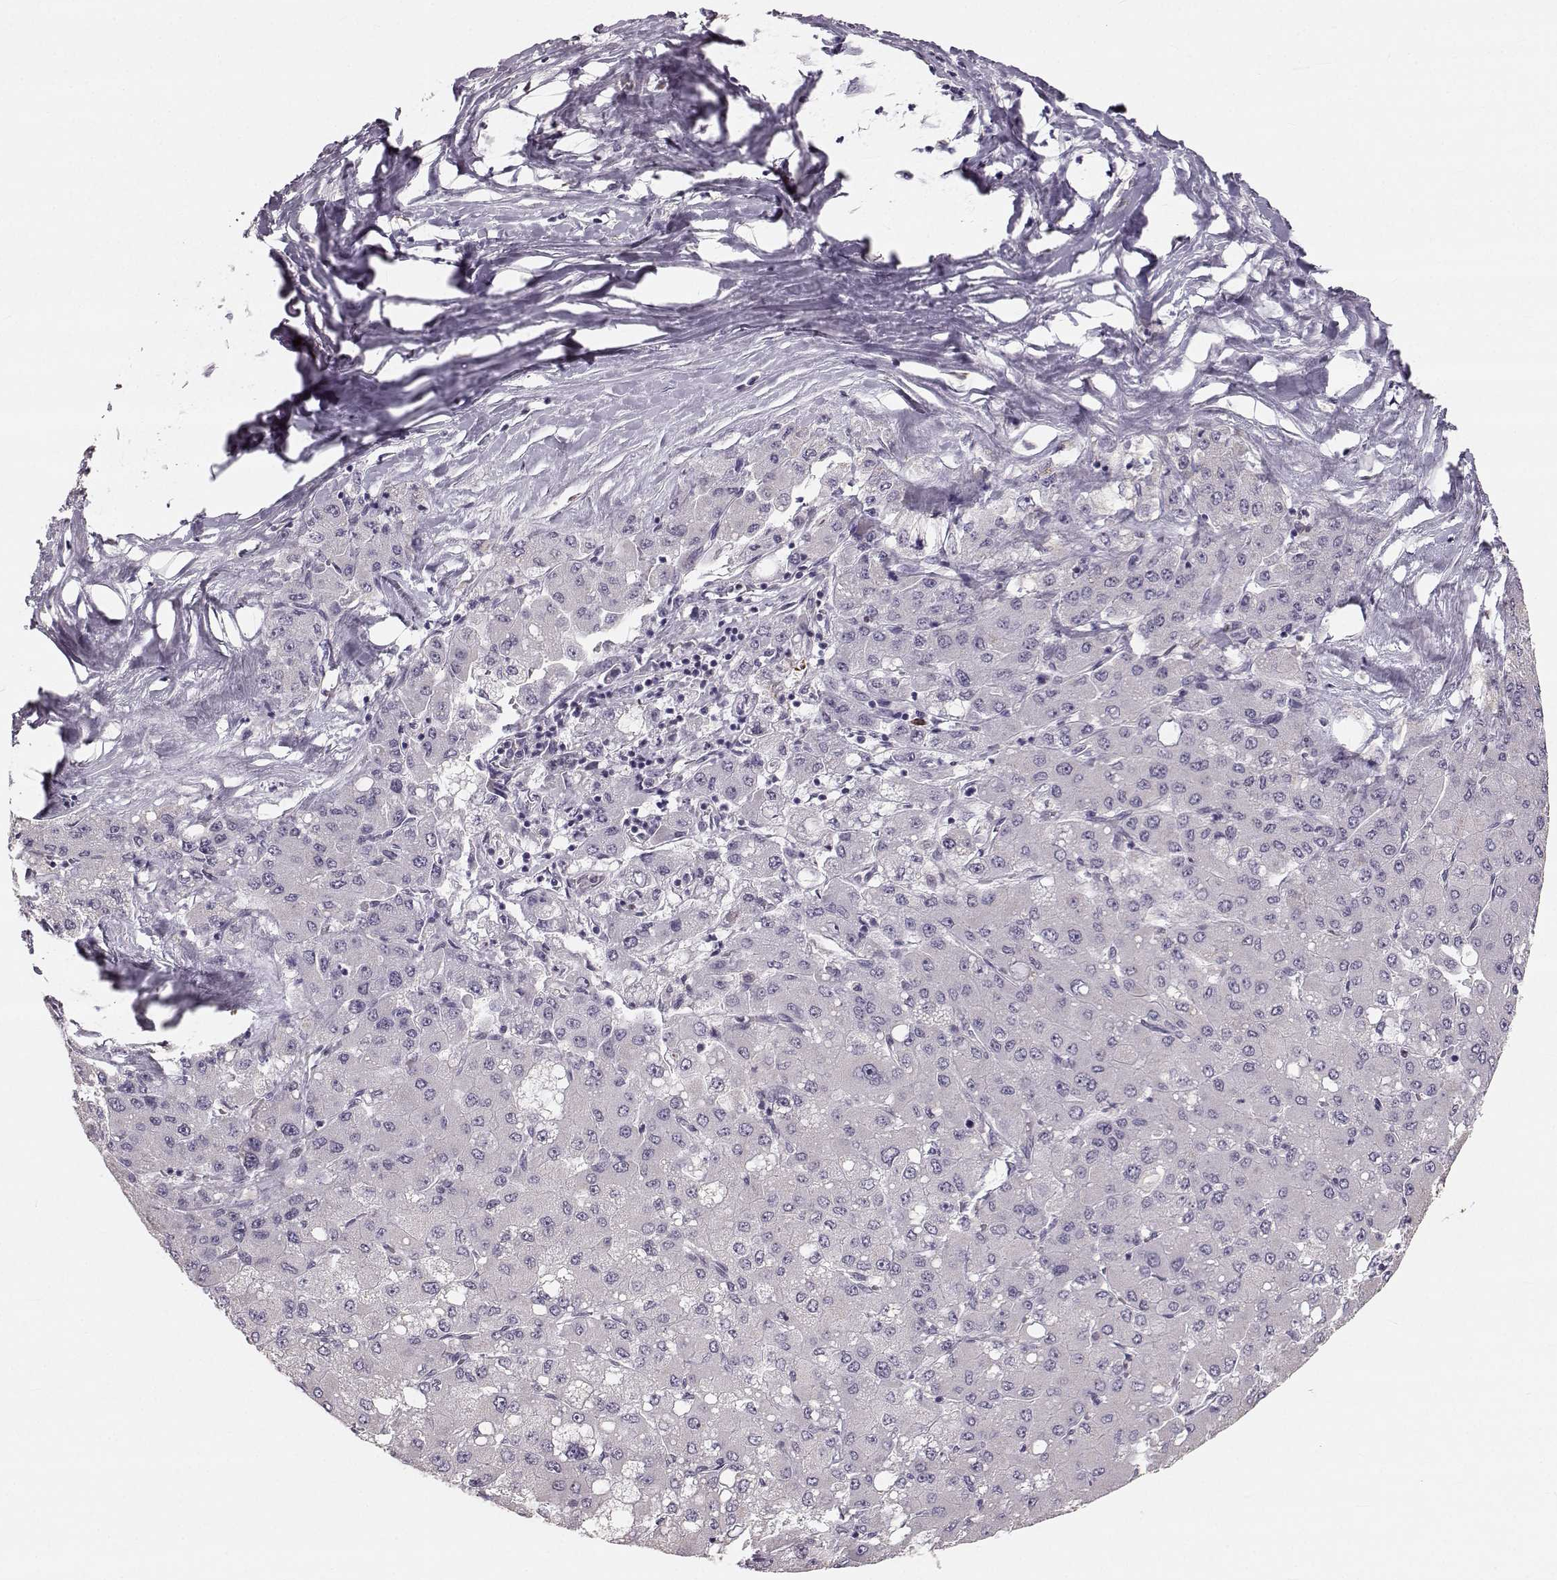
{"staining": {"intensity": "negative", "quantity": "none", "location": "none"}, "tissue": "liver cancer", "cell_type": "Tumor cells", "image_type": "cancer", "snomed": [{"axis": "morphology", "description": "Carcinoma, Hepatocellular, NOS"}, {"axis": "topography", "description": "Liver"}], "caption": "Tumor cells are negative for brown protein staining in hepatocellular carcinoma (liver).", "gene": "RUNDC3A", "patient": {"sex": "male", "age": 40}}